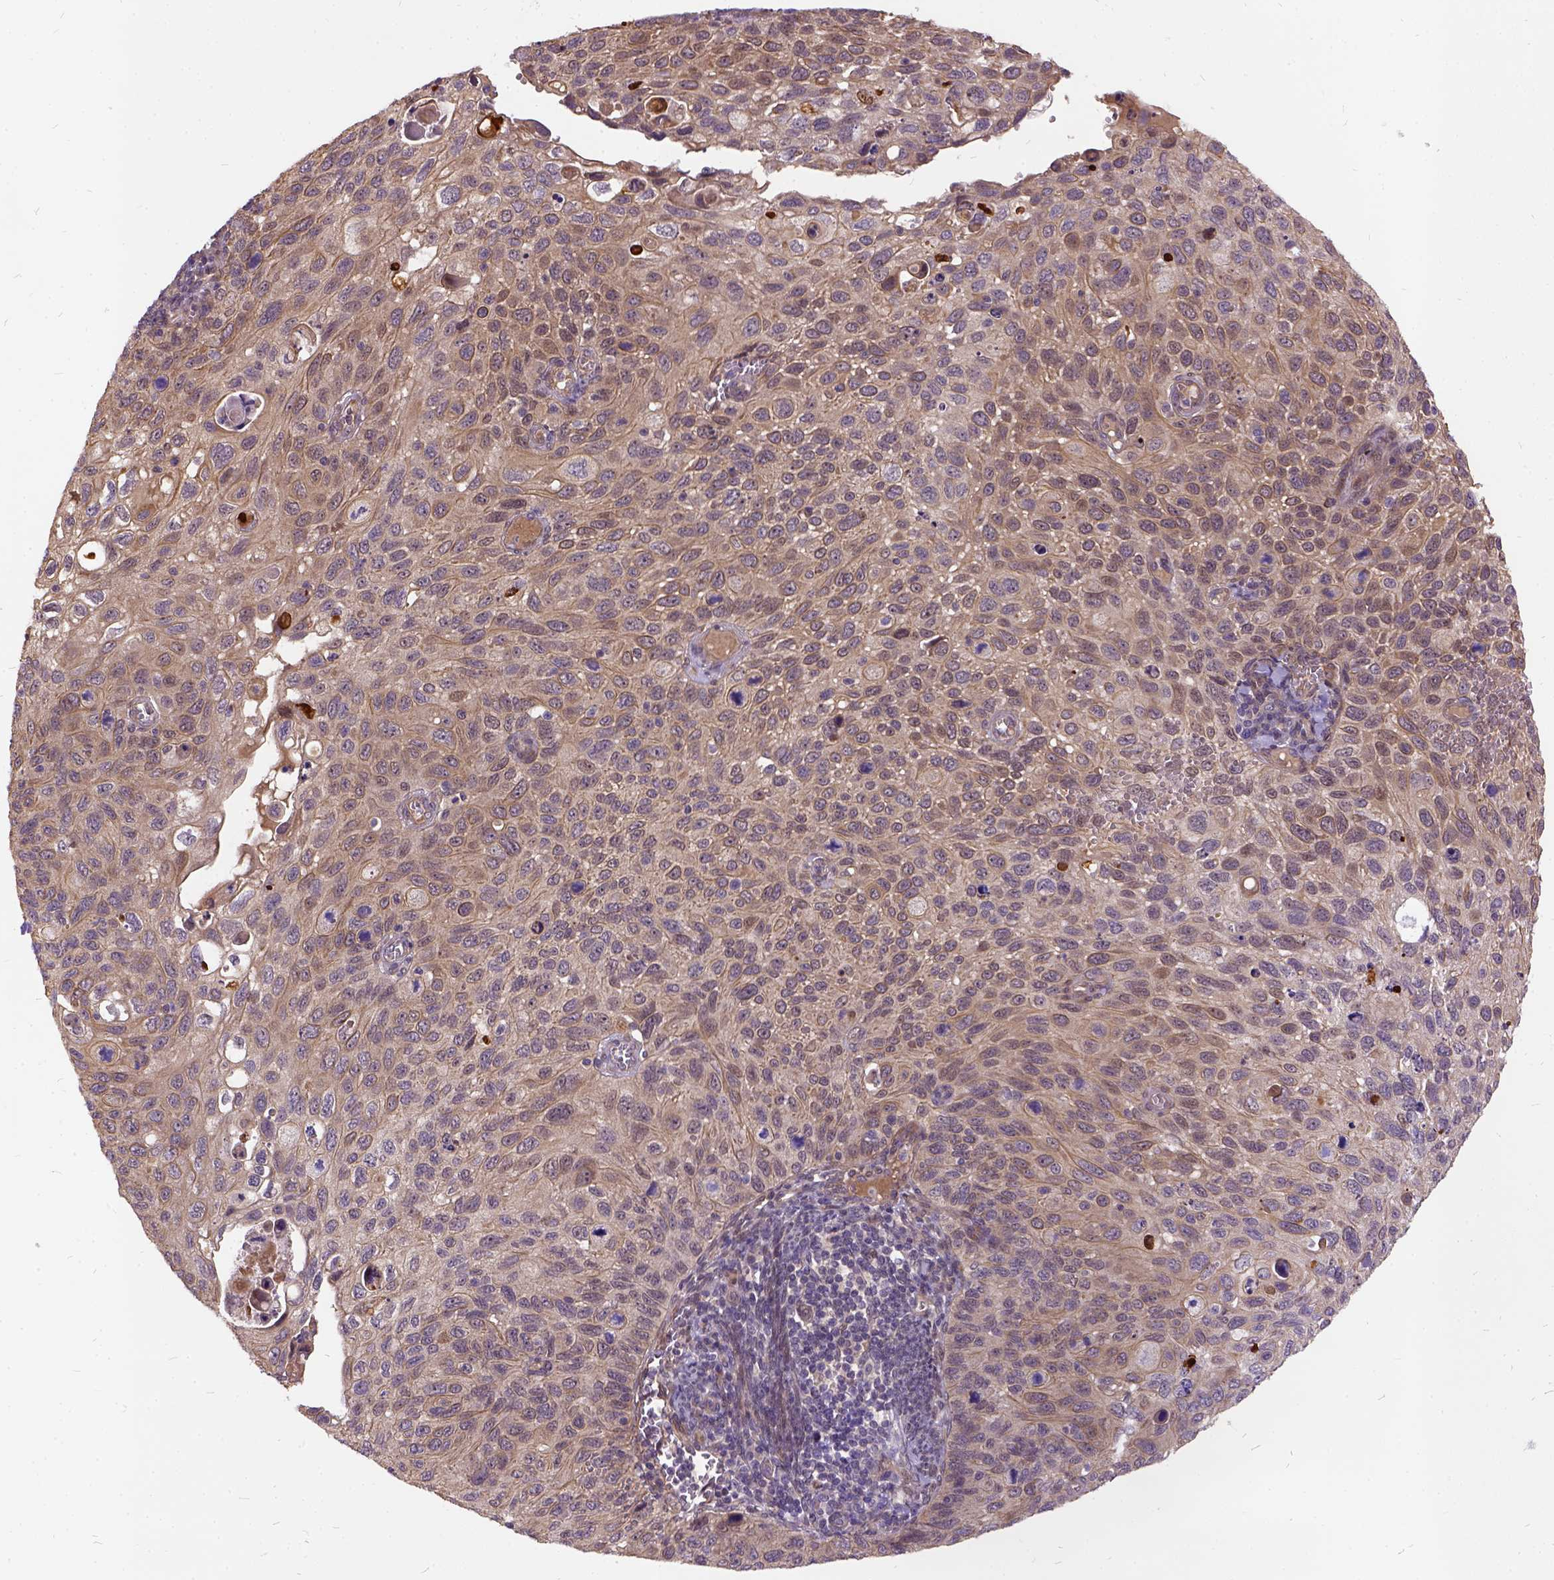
{"staining": {"intensity": "moderate", "quantity": ">75%", "location": "cytoplasmic/membranous"}, "tissue": "cervical cancer", "cell_type": "Tumor cells", "image_type": "cancer", "snomed": [{"axis": "morphology", "description": "Squamous cell carcinoma, NOS"}, {"axis": "topography", "description": "Cervix"}], "caption": "Protein expression analysis of human cervical cancer (squamous cell carcinoma) reveals moderate cytoplasmic/membranous positivity in about >75% of tumor cells.", "gene": "ILRUN", "patient": {"sex": "female", "age": 70}}